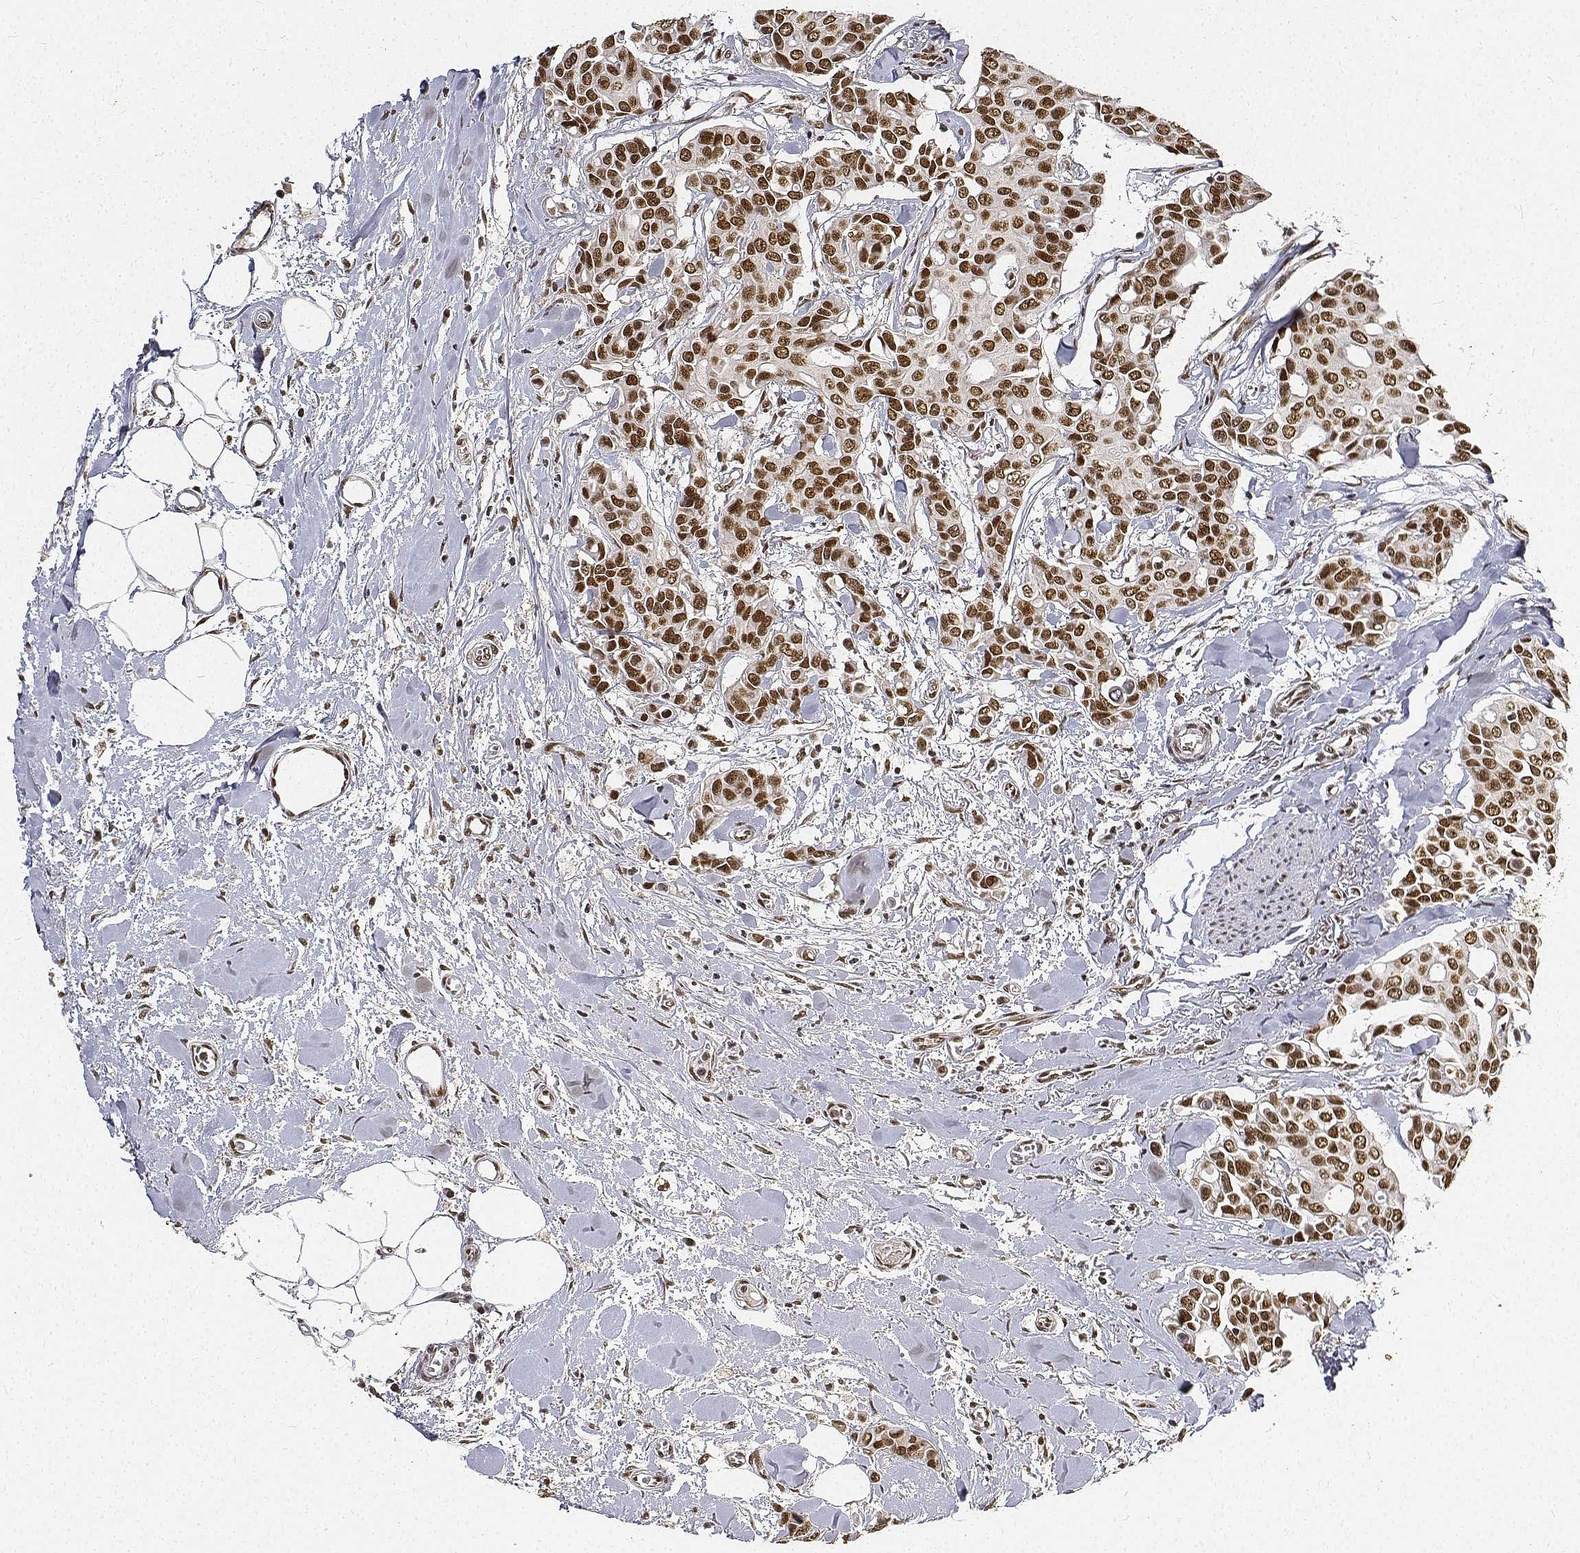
{"staining": {"intensity": "moderate", "quantity": ">75%", "location": "nuclear"}, "tissue": "breast cancer", "cell_type": "Tumor cells", "image_type": "cancer", "snomed": [{"axis": "morphology", "description": "Duct carcinoma"}, {"axis": "topography", "description": "Breast"}], "caption": "A photomicrograph showing moderate nuclear expression in about >75% of tumor cells in breast cancer, as visualized by brown immunohistochemical staining.", "gene": "ATRX", "patient": {"sex": "female", "age": 54}}